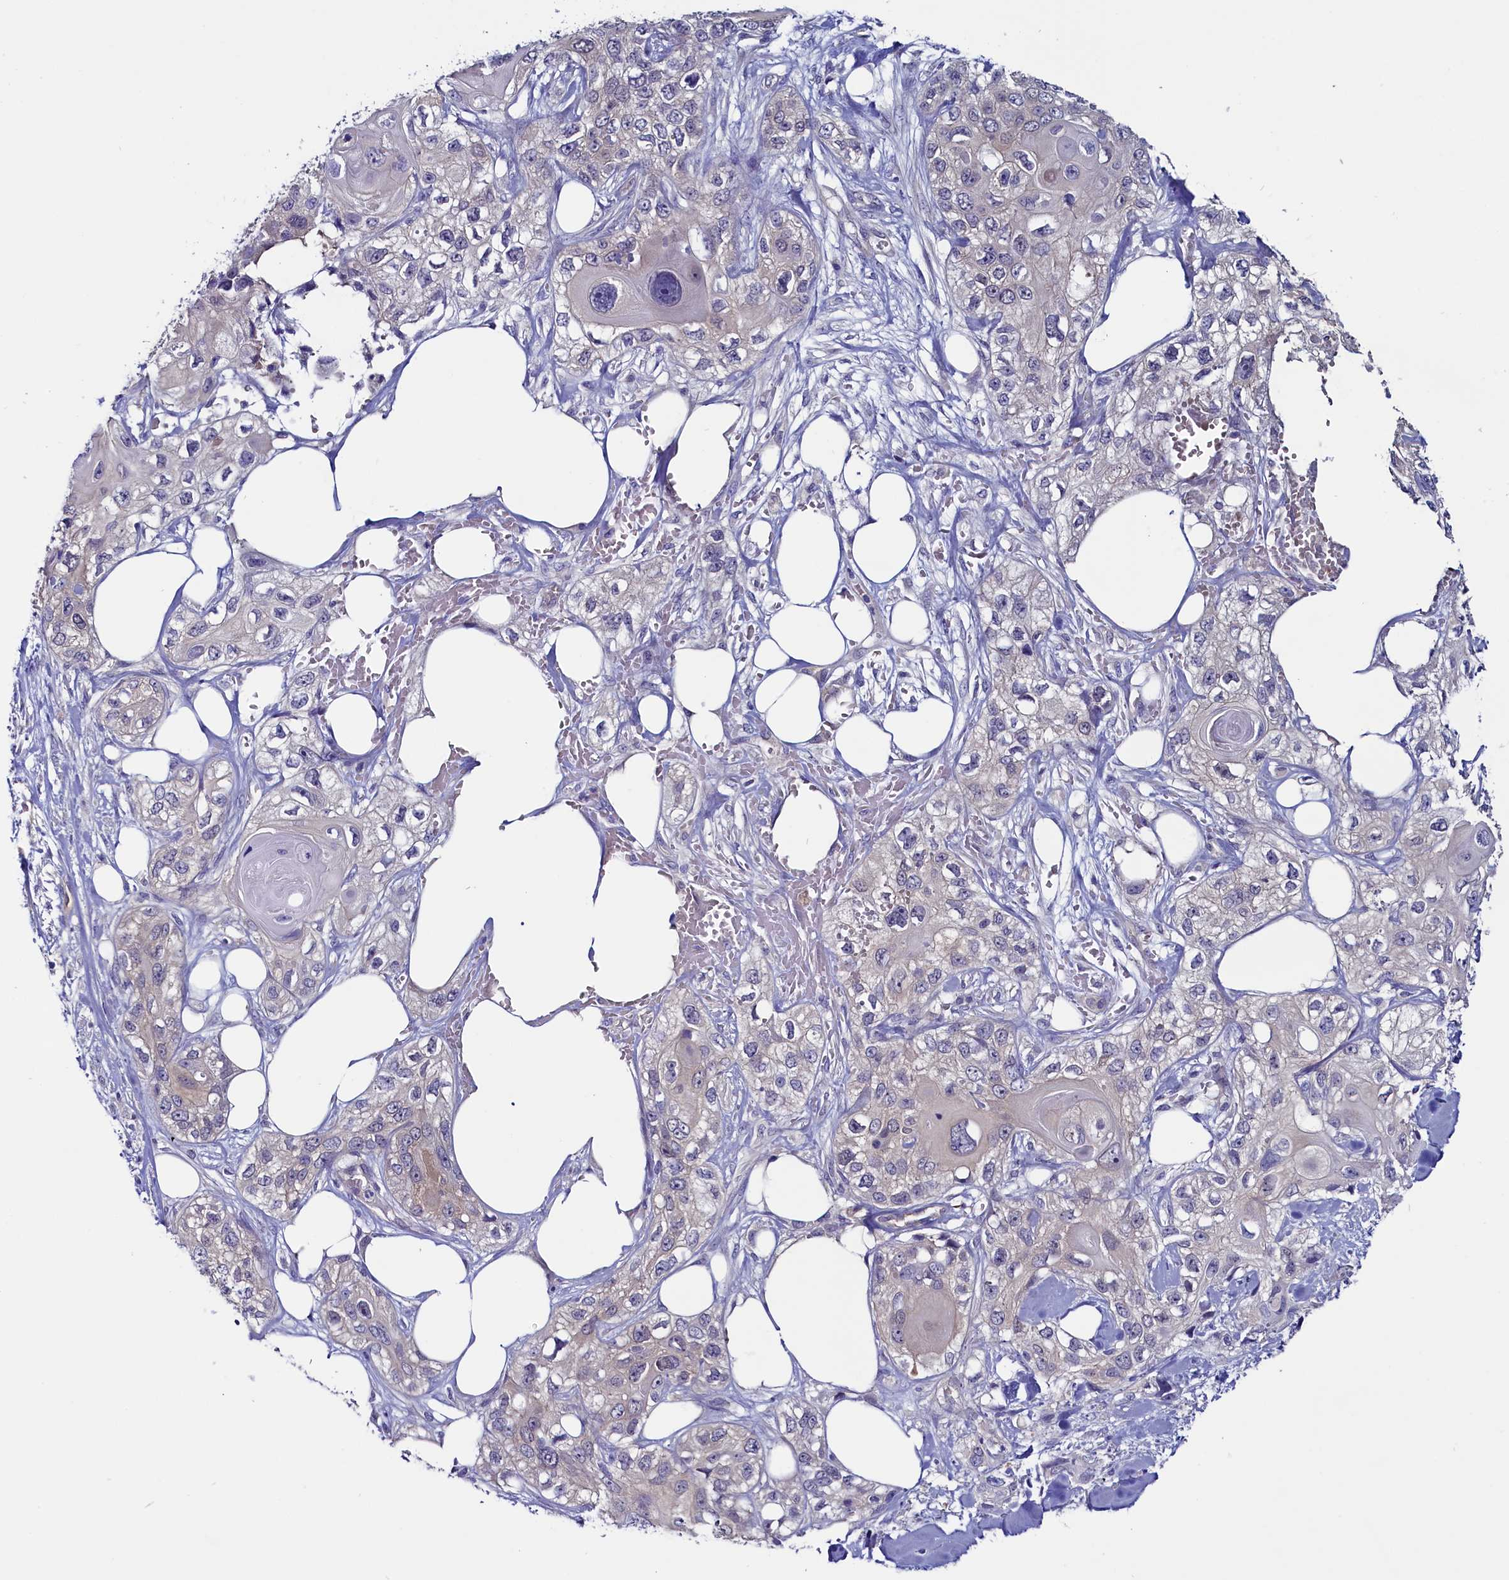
{"staining": {"intensity": "negative", "quantity": "none", "location": "none"}, "tissue": "skin cancer", "cell_type": "Tumor cells", "image_type": "cancer", "snomed": [{"axis": "morphology", "description": "Normal tissue, NOS"}, {"axis": "morphology", "description": "Squamous cell carcinoma, NOS"}, {"axis": "topography", "description": "Skin"}], "caption": "Immunohistochemistry photomicrograph of neoplastic tissue: skin cancer (squamous cell carcinoma) stained with DAB exhibits no significant protein staining in tumor cells.", "gene": "CIAPIN1", "patient": {"sex": "male", "age": 72}}